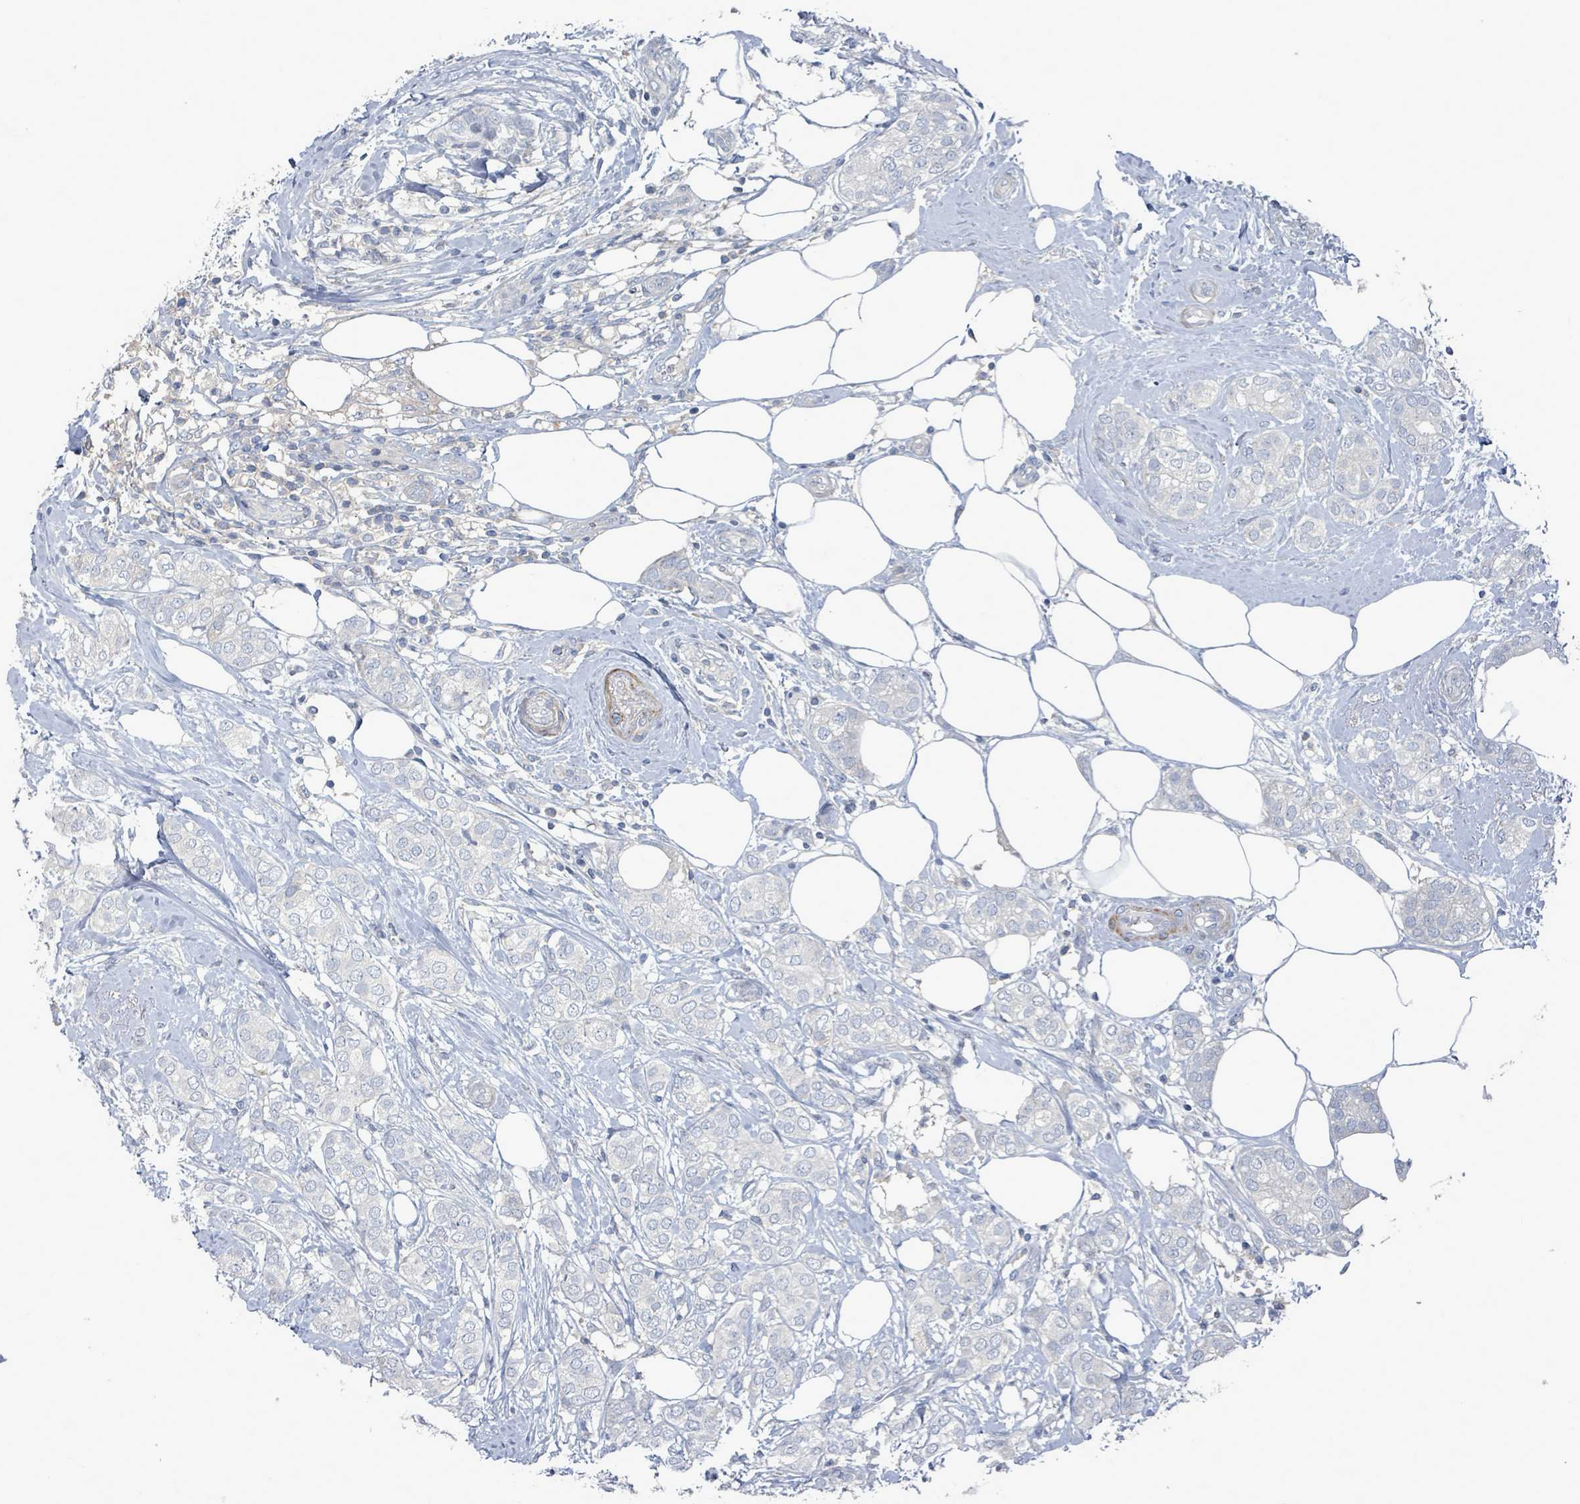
{"staining": {"intensity": "negative", "quantity": "none", "location": "none"}, "tissue": "breast cancer", "cell_type": "Tumor cells", "image_type": "cancer", "snomed": [{"axis": "morphology", "description": "Duct carcinoma"}, {"axis": "topography", "description": "Breast"}], "caption": "This is an immunohistochemistry histopathology image of human breast cancer (infiltrating ductal carcinoma). There is no staining in tumor cells.", "gene": "ARGFX", "patient": {"sex": "female", "age": 73}}